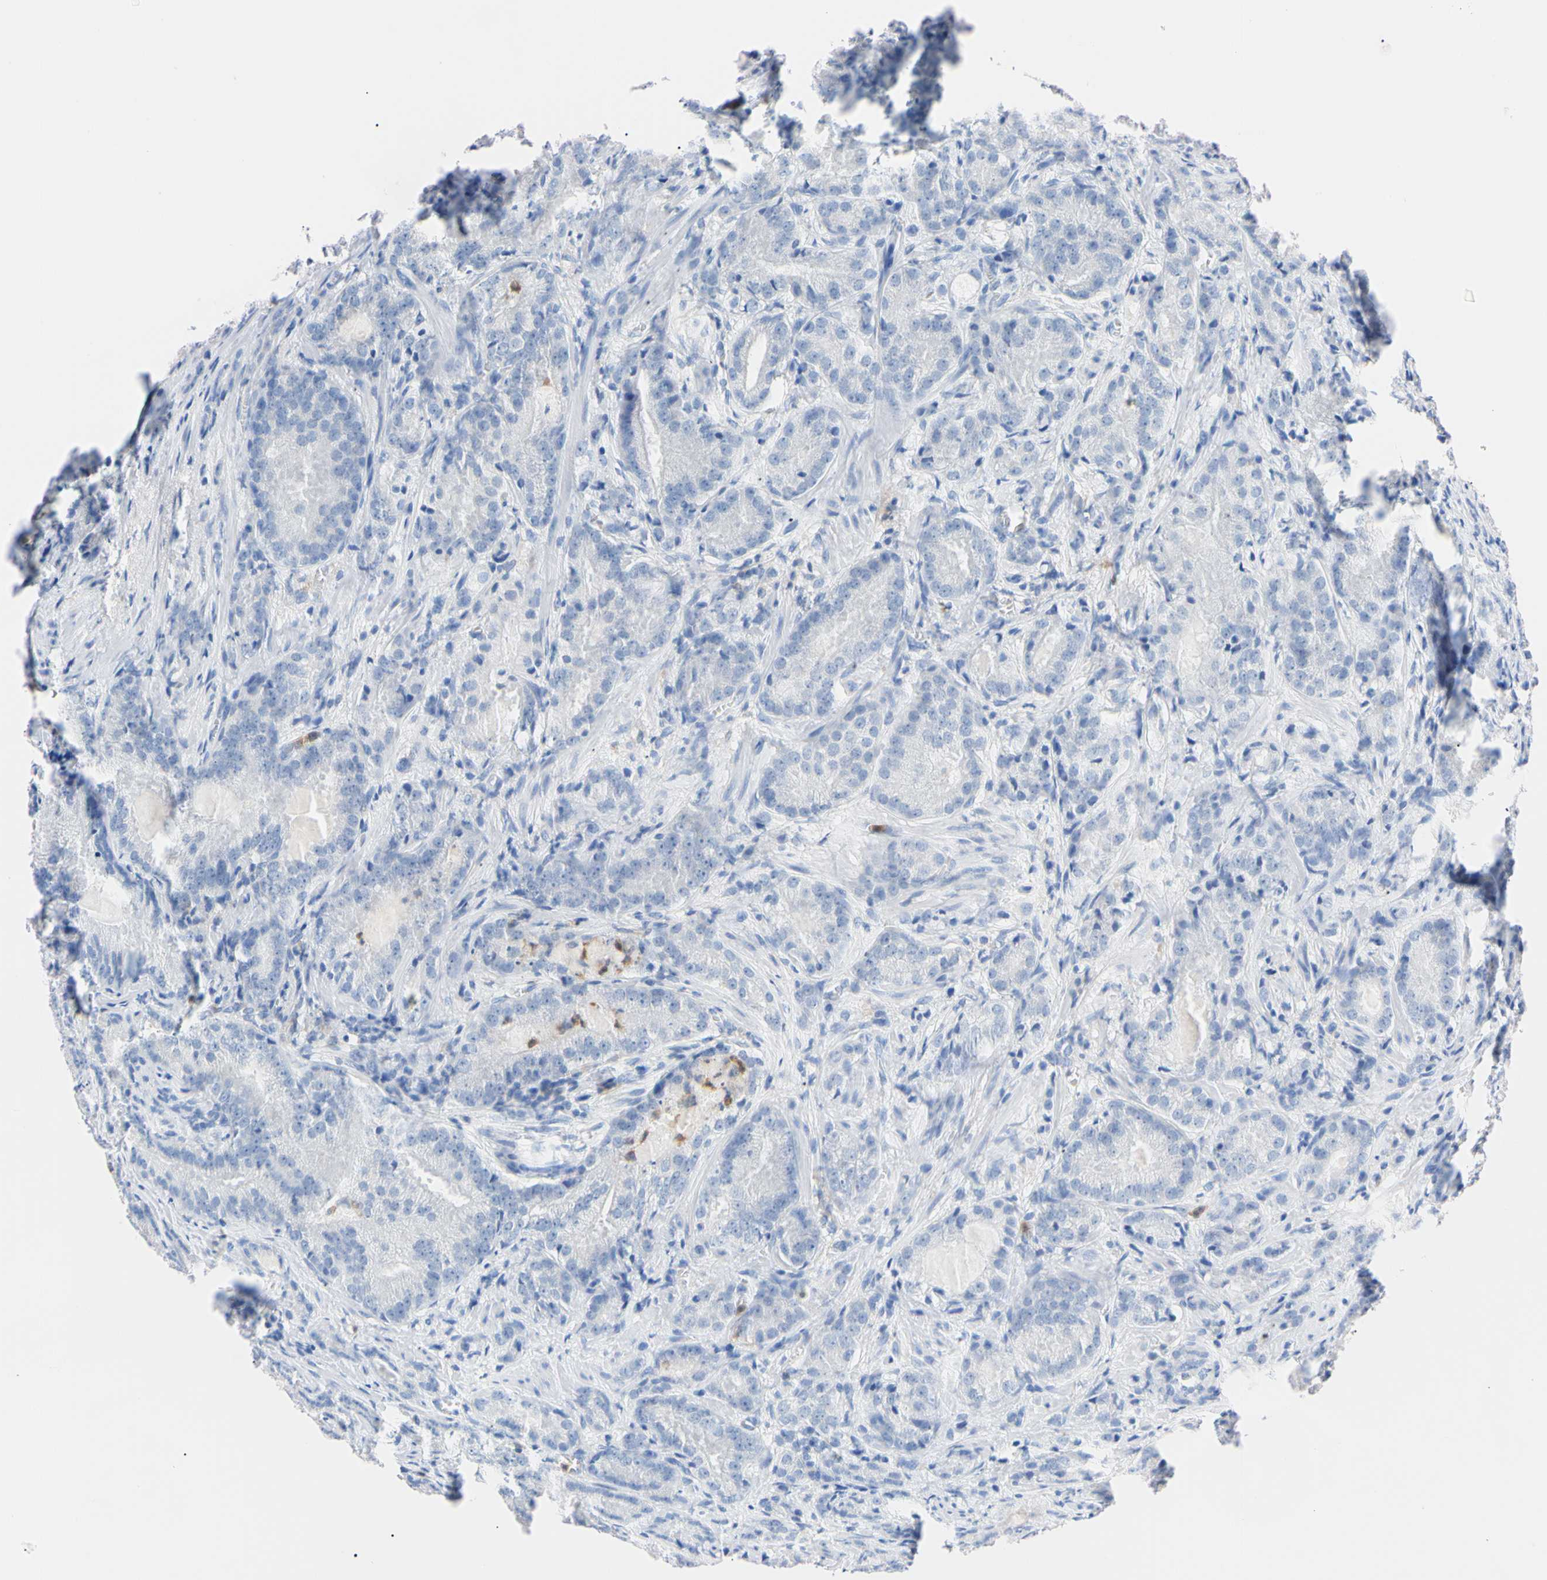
{"staining": {"intensity": "negative", "quantity": "none", "location": "none"}, "tissue": "prostate cancer", "cell_type": "Tumor cells", "image_type": "cancer", "snomed": [{"axis": "morphology", "description": "Adenocarcinoma, High grade"}, {"axis": "topography", "description": "Prostate"}], "caption": "There is no significant staining in tumor cells of adenocarcinoma (high-grade) (prostate). (DAB (3,3'-diaminobenzidine) IHC, high magnification).", "gene": "NCF4", "patient": {"sex": "male", "age": 64}}